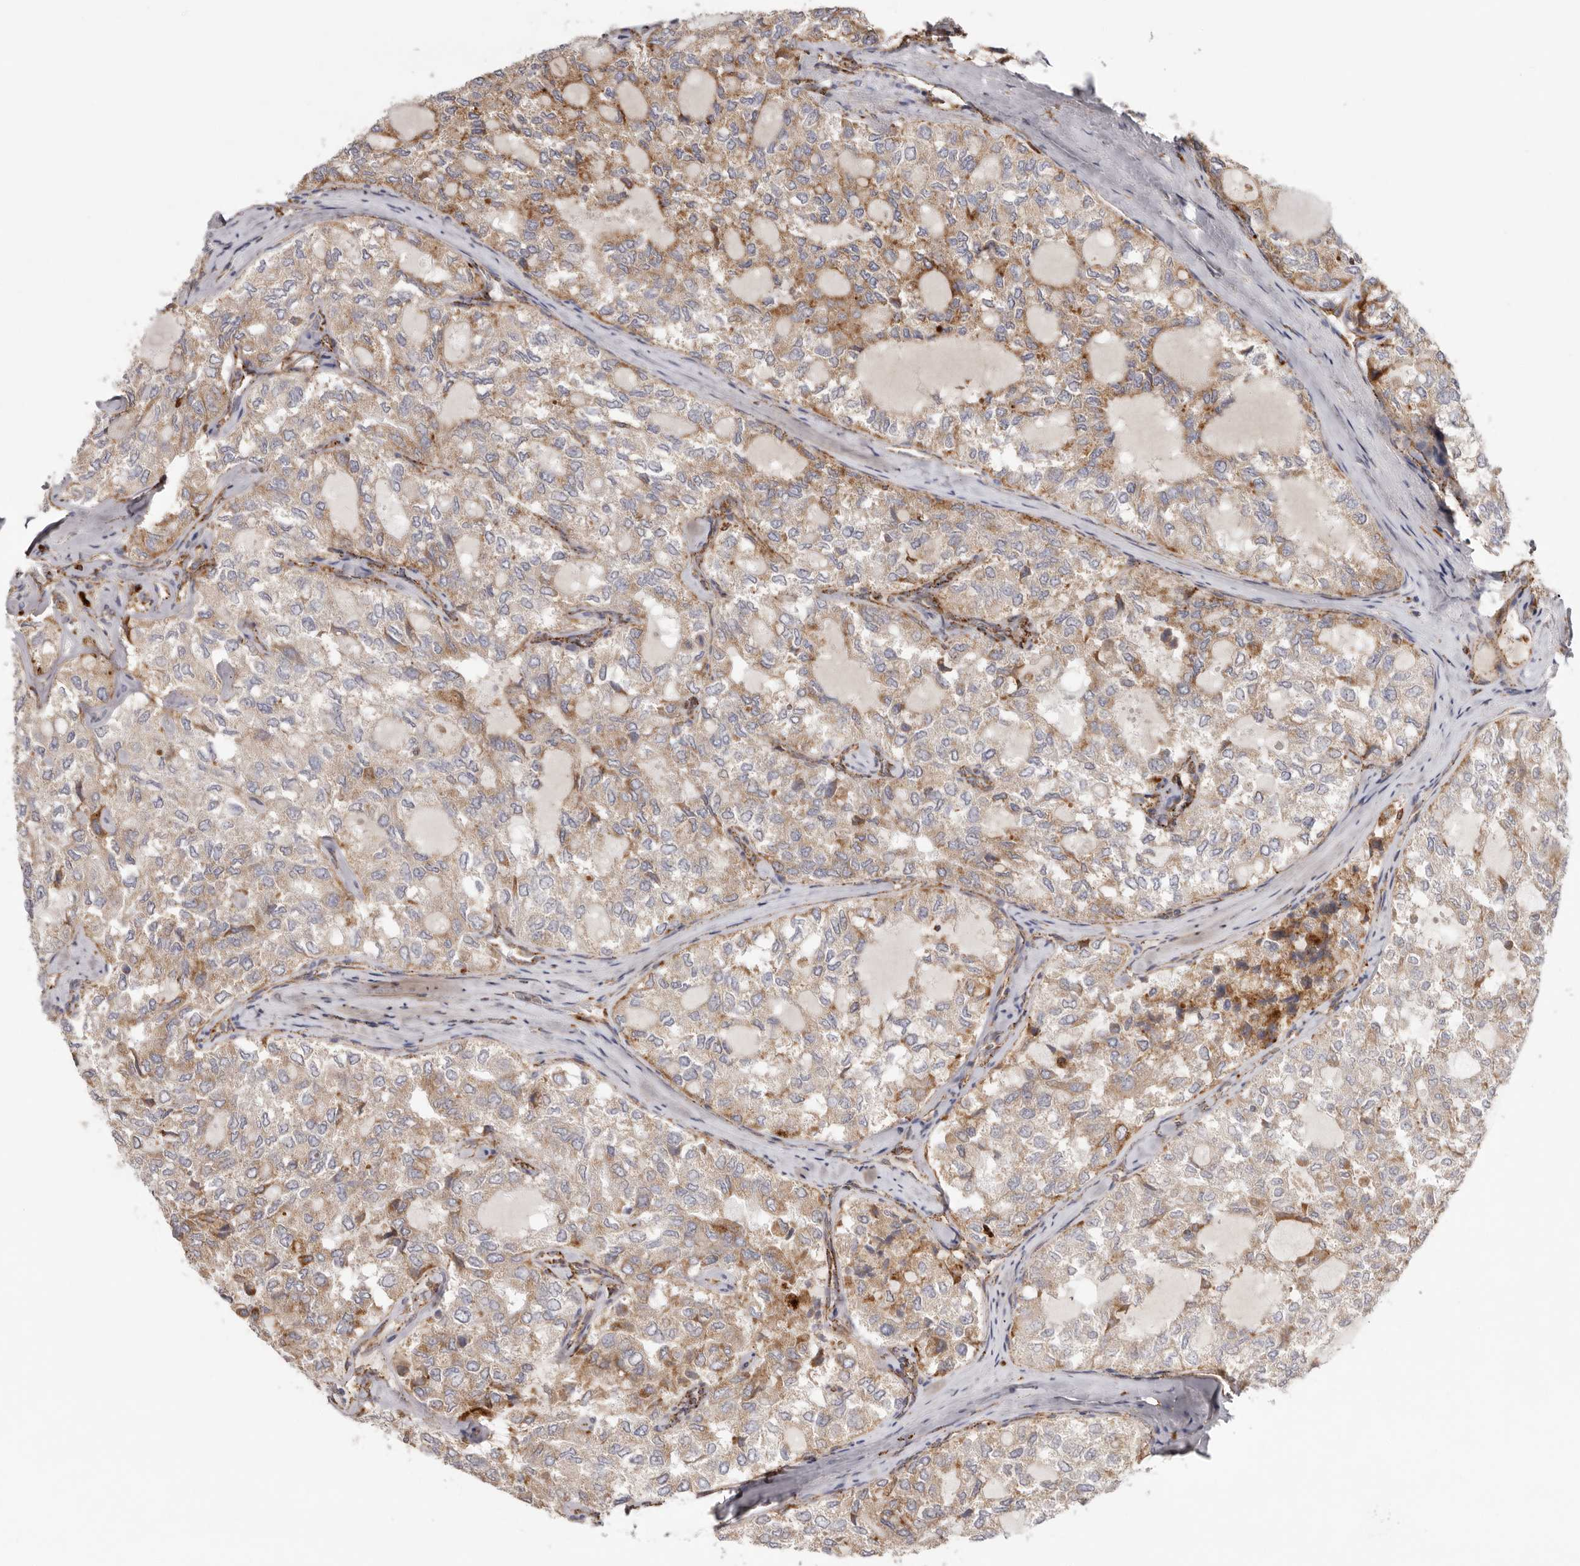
{"staining": {"intensity": "moderate", "quantity": "<25%", "location": "cytoplasmic/membranous"}, "tissue": "thyroid cancer", "cell_type": "Tumor cells", "image_type": "cancer", "snomed": [{"axis": "morphology", "description": "Follicular adenoma carcinoma, NOS"}, {"axis": "topography", "description": "Thyroid gland"}], "caption": "This micrograph shows thyroid cancer stained with IHC to label a protein in brown. The cytoplasmic/membranous of tumor cells show moderate positivity for the protein. Nuclei are counter-stained blue.", "gene": "GRN", "patient": {"sex": "male", "age": 75}}